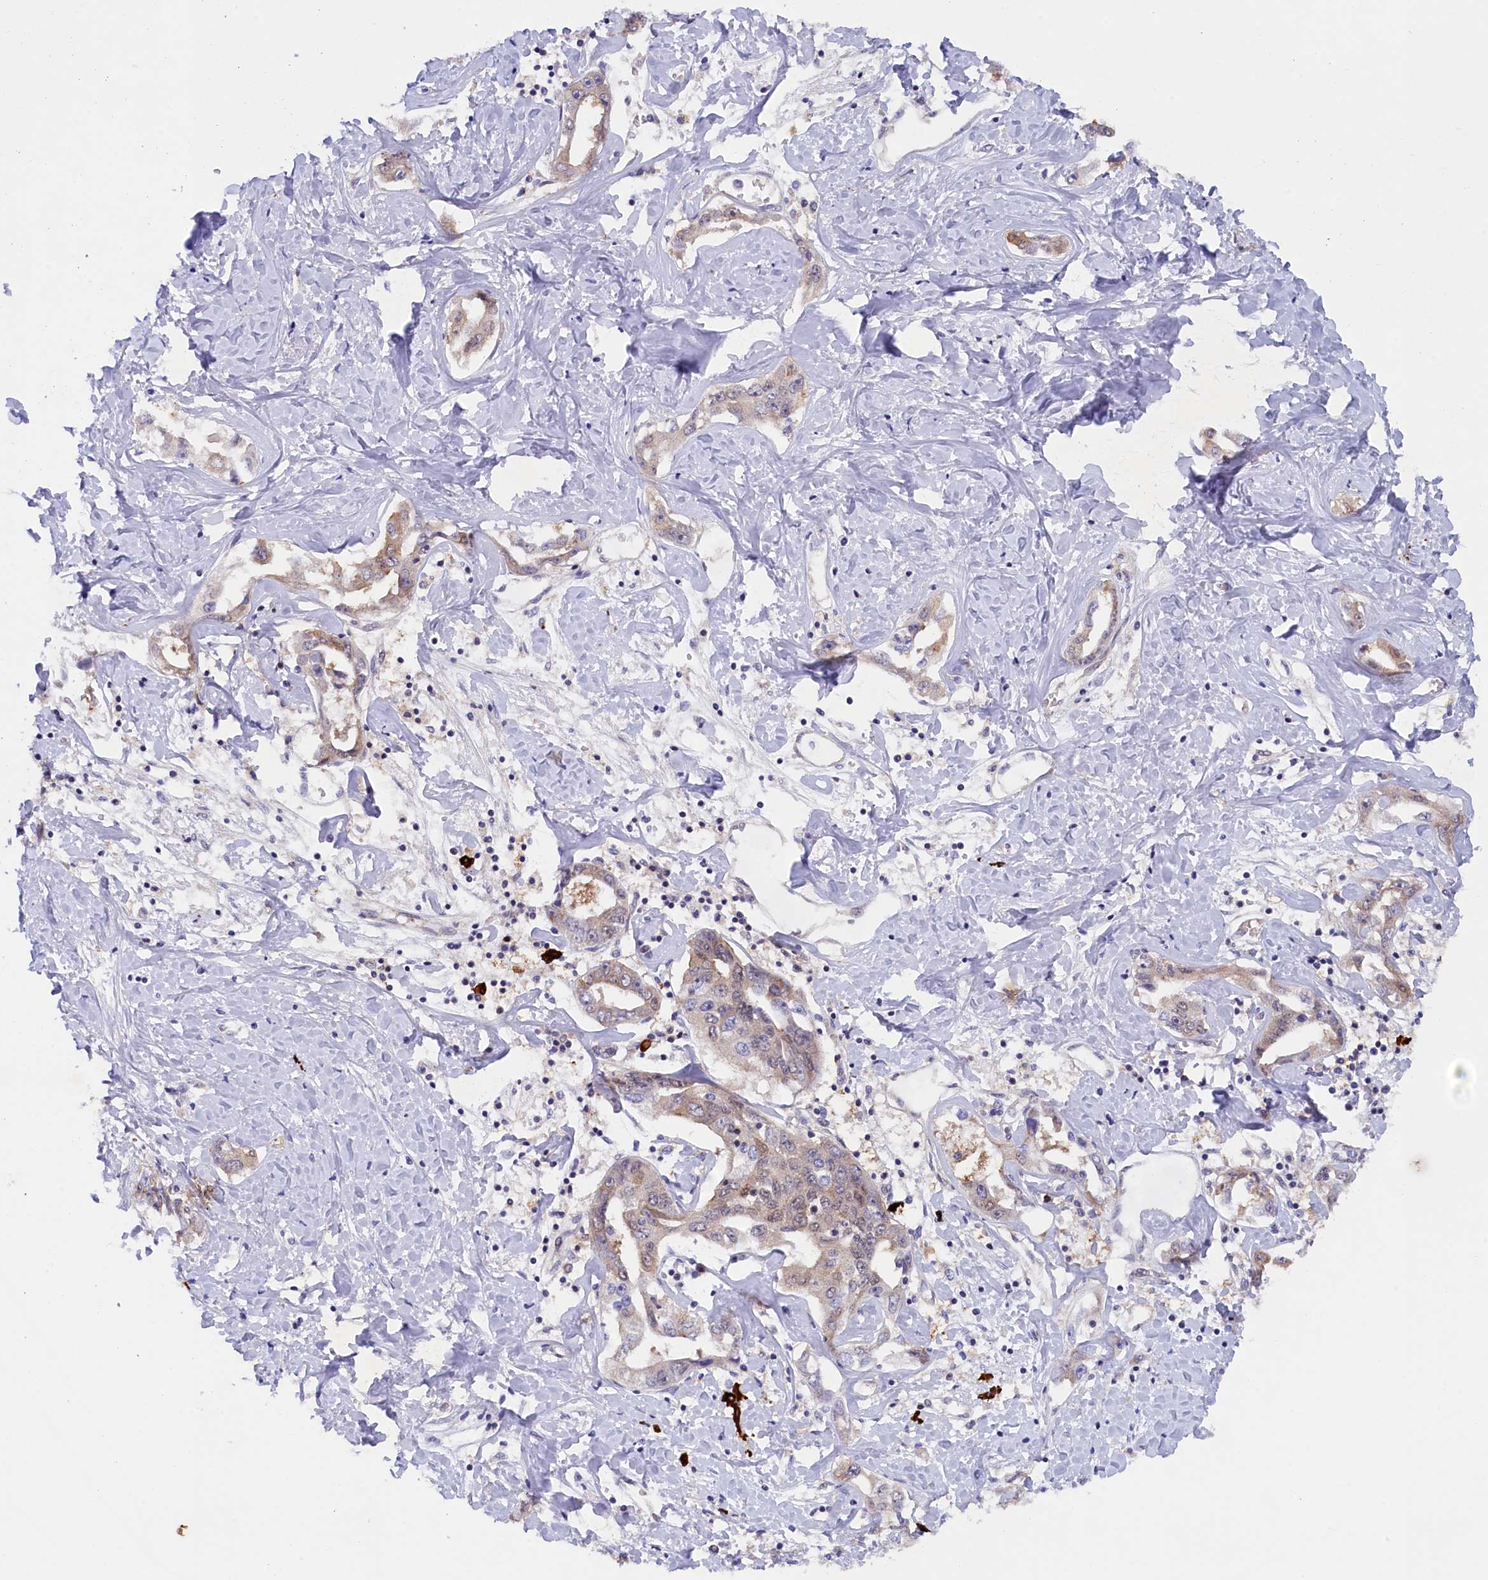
{"staining": {"intensity": "weak", "quantity": "25%-75%", "location": "cytoplasmic/membranous"}, "tissue": "liver cancer", "cell_type": "Tumor cells", "image_type": "cancer", "snomed": [{"axis": "morphology", "description": "Cholangiocarcinoma"}, {"axis": "topography", "description": "Liver"}], "caption": "Immunohistochemical staining of liver cholangiocarcinoma displays weak cytoplasmic/membranous protein positivity in about 25%-75% of tumor cells.", "gene": "JPT2", "patient": {"sex": "male", "age": 59}}